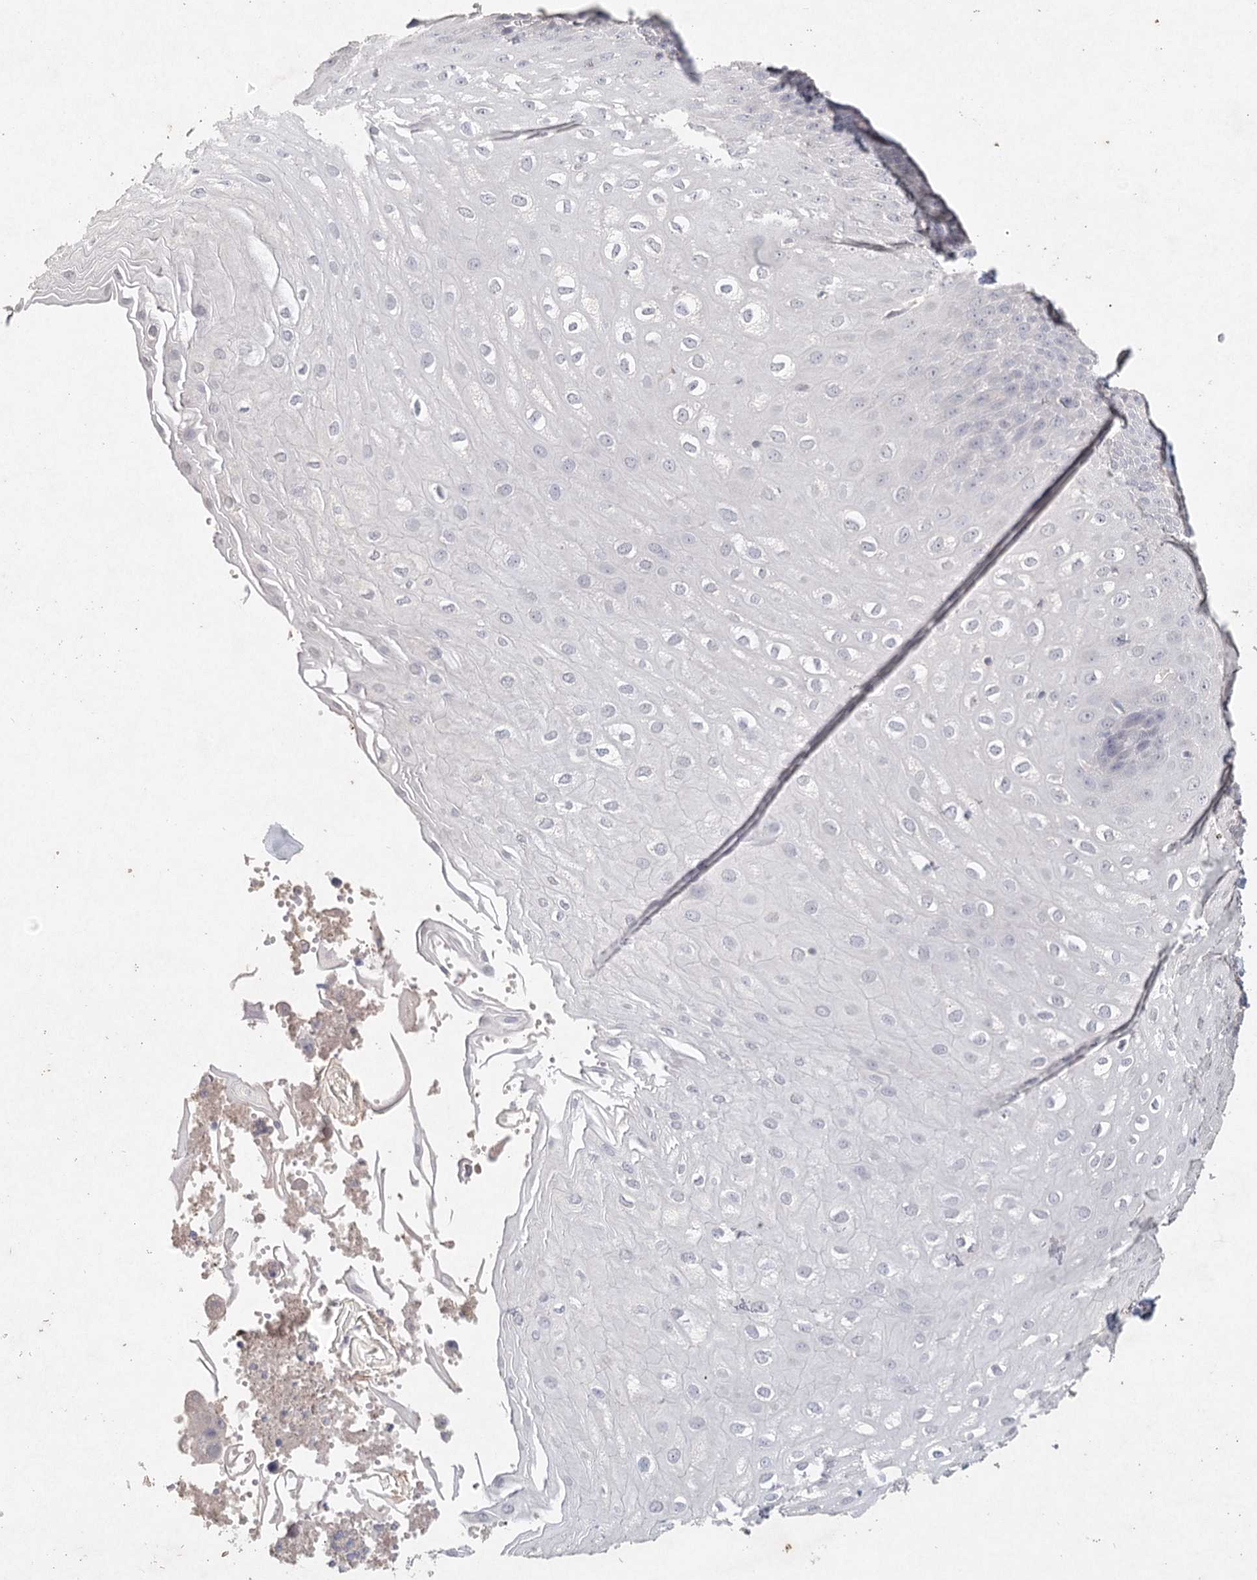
{"staining": {"intensity": "negative", "quantity": "none", "location": "none"}, "tissue": "esophagus", "cell_type": "Squamous epithelial cells", "image_type": "normal", "snomed": [{"axis": "morphology", "description": "Normal tissue, NOS"}, {"axis": "topography", "description": "Esophagus"}], "caption": "Human esophagus stained for a protein using immunohistochemistry shows no expression in squamous epithelial cells.", "gene": "ARSI", "patient": {"sex": "male", "age": 60}}